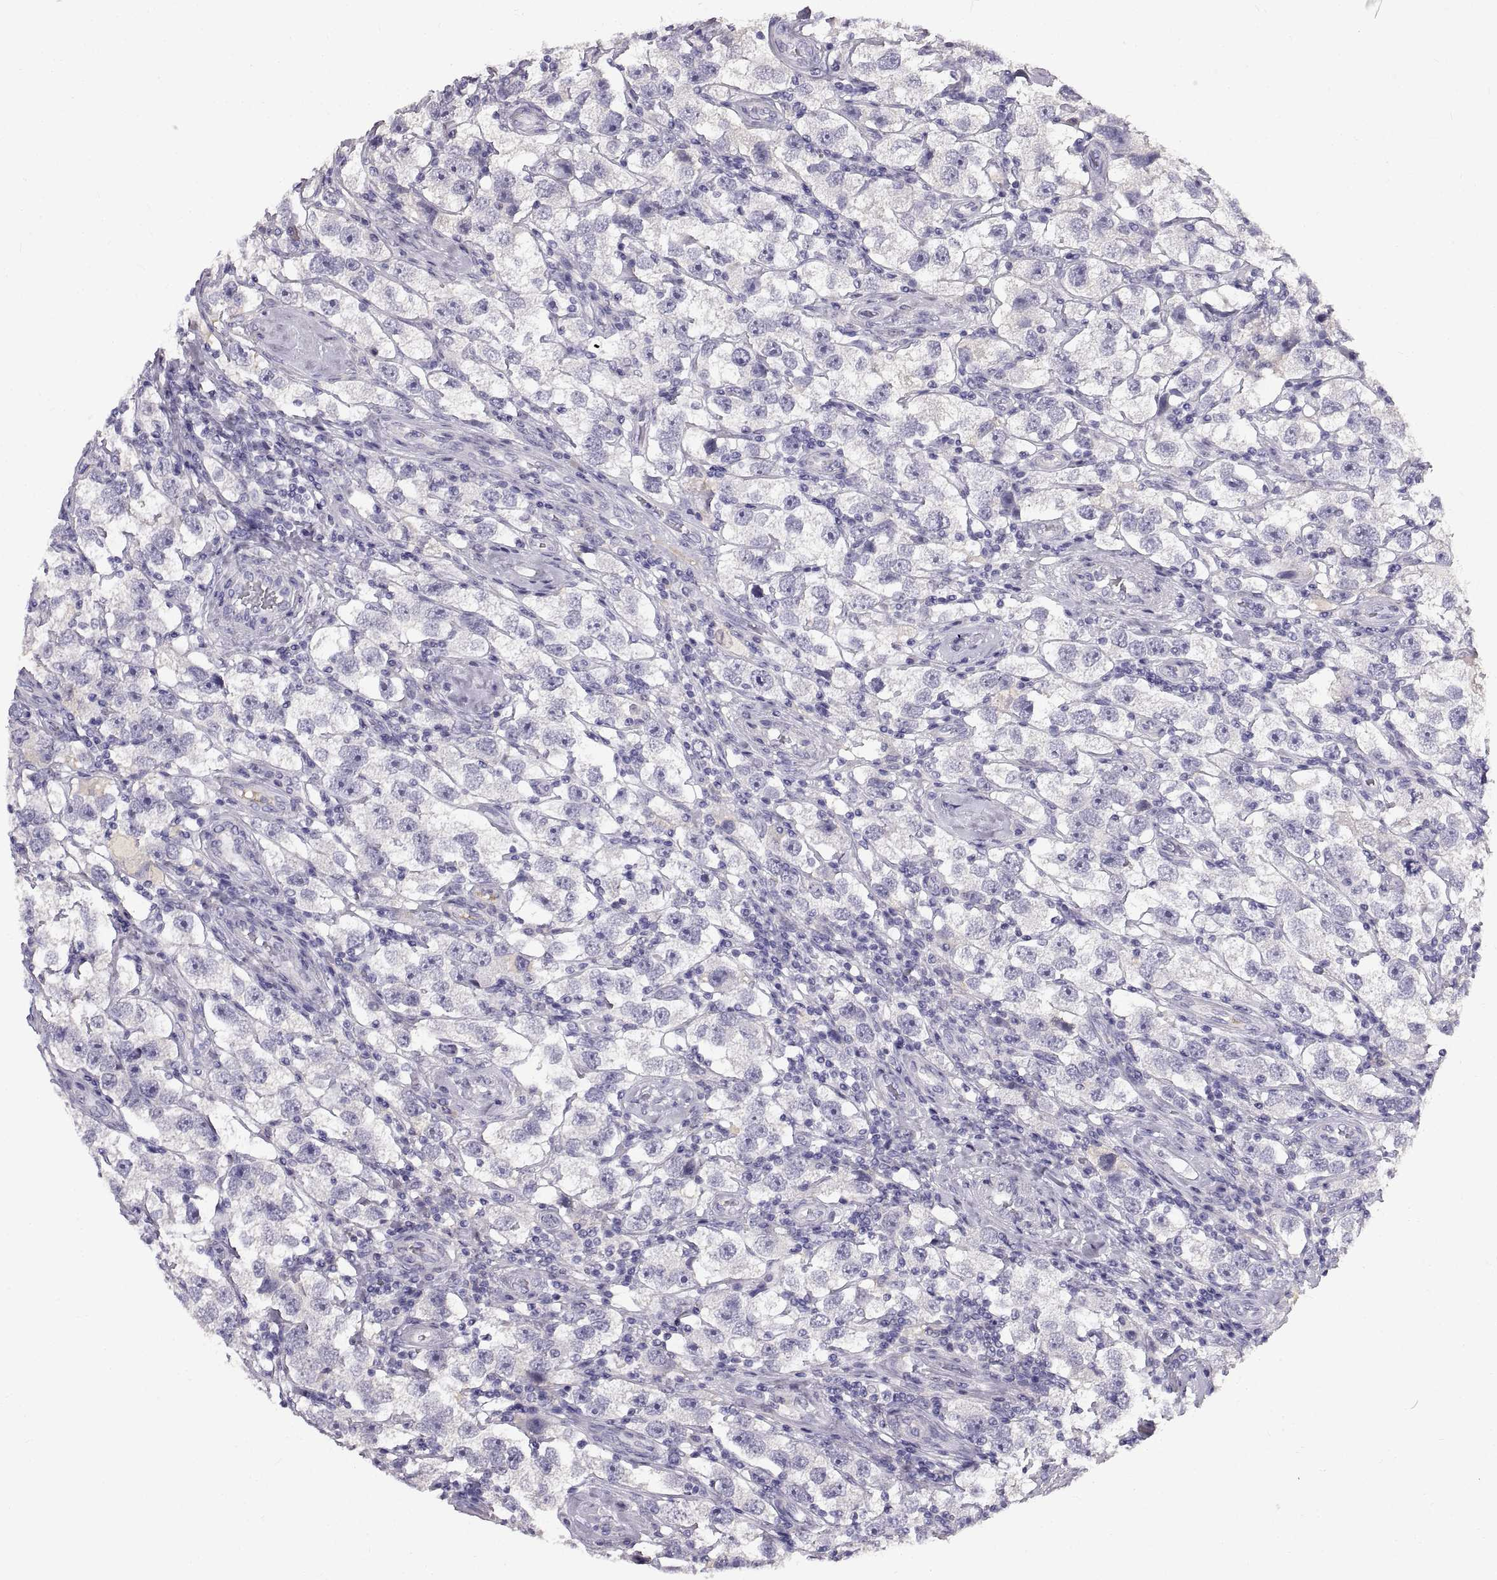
{"staining": {"intensity": "negative", "quantity": "none", "location": "none"}, "tissue": "testis cancer", "cell_type": "Tumor cells", "image_type": "cancer", "snomed": [{"axis": "morphology", "description": "Seminoma, NOS"}, {"axis": "topography", "description": "Testis"}], "caption": "Immunohistochemistry of seminoma (testis) demonstrates no expression in tumor cells.", "gene": "ADAM32", "patient": {"sex": "male", "age": 26}}